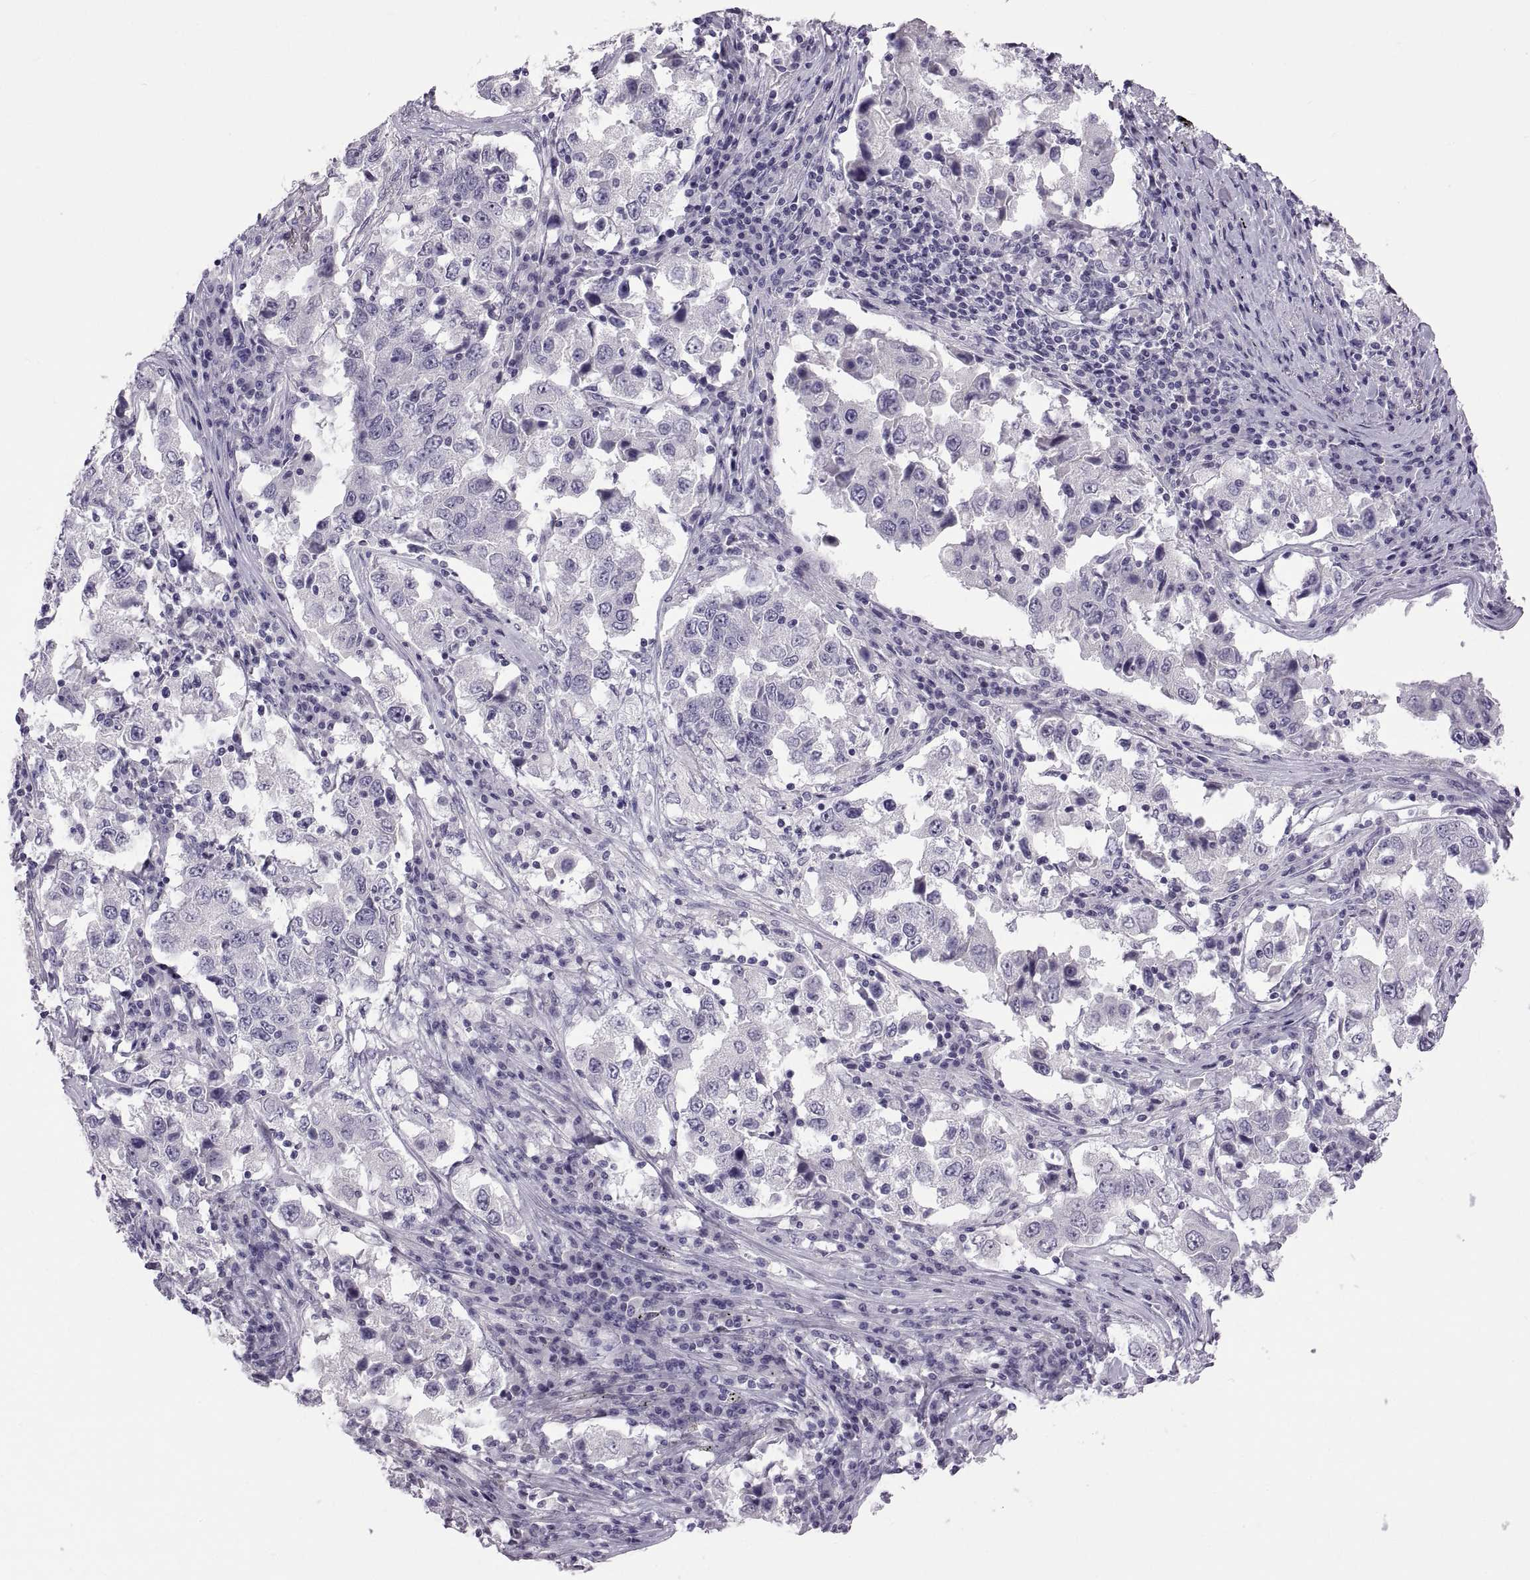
{"staining": {"intensity": "negative", "quantity": "none", "location": "none"}, "tissue": "lung cancer", "cell_type": "Tumor cells", "image_type": "cancer", "snomed": [{"axis": "morphology", "description": "Adenocarcinoma, NOS"}, {"axis": "topography", "description": "Lung"}], "caption": "This is a image of immunohistochemistry staining of lung cancer (adenocarcinoma), which shows no expression in tumor cells.", "gene": "RDM1", "patient": {"sex": "male", "age": 73}}